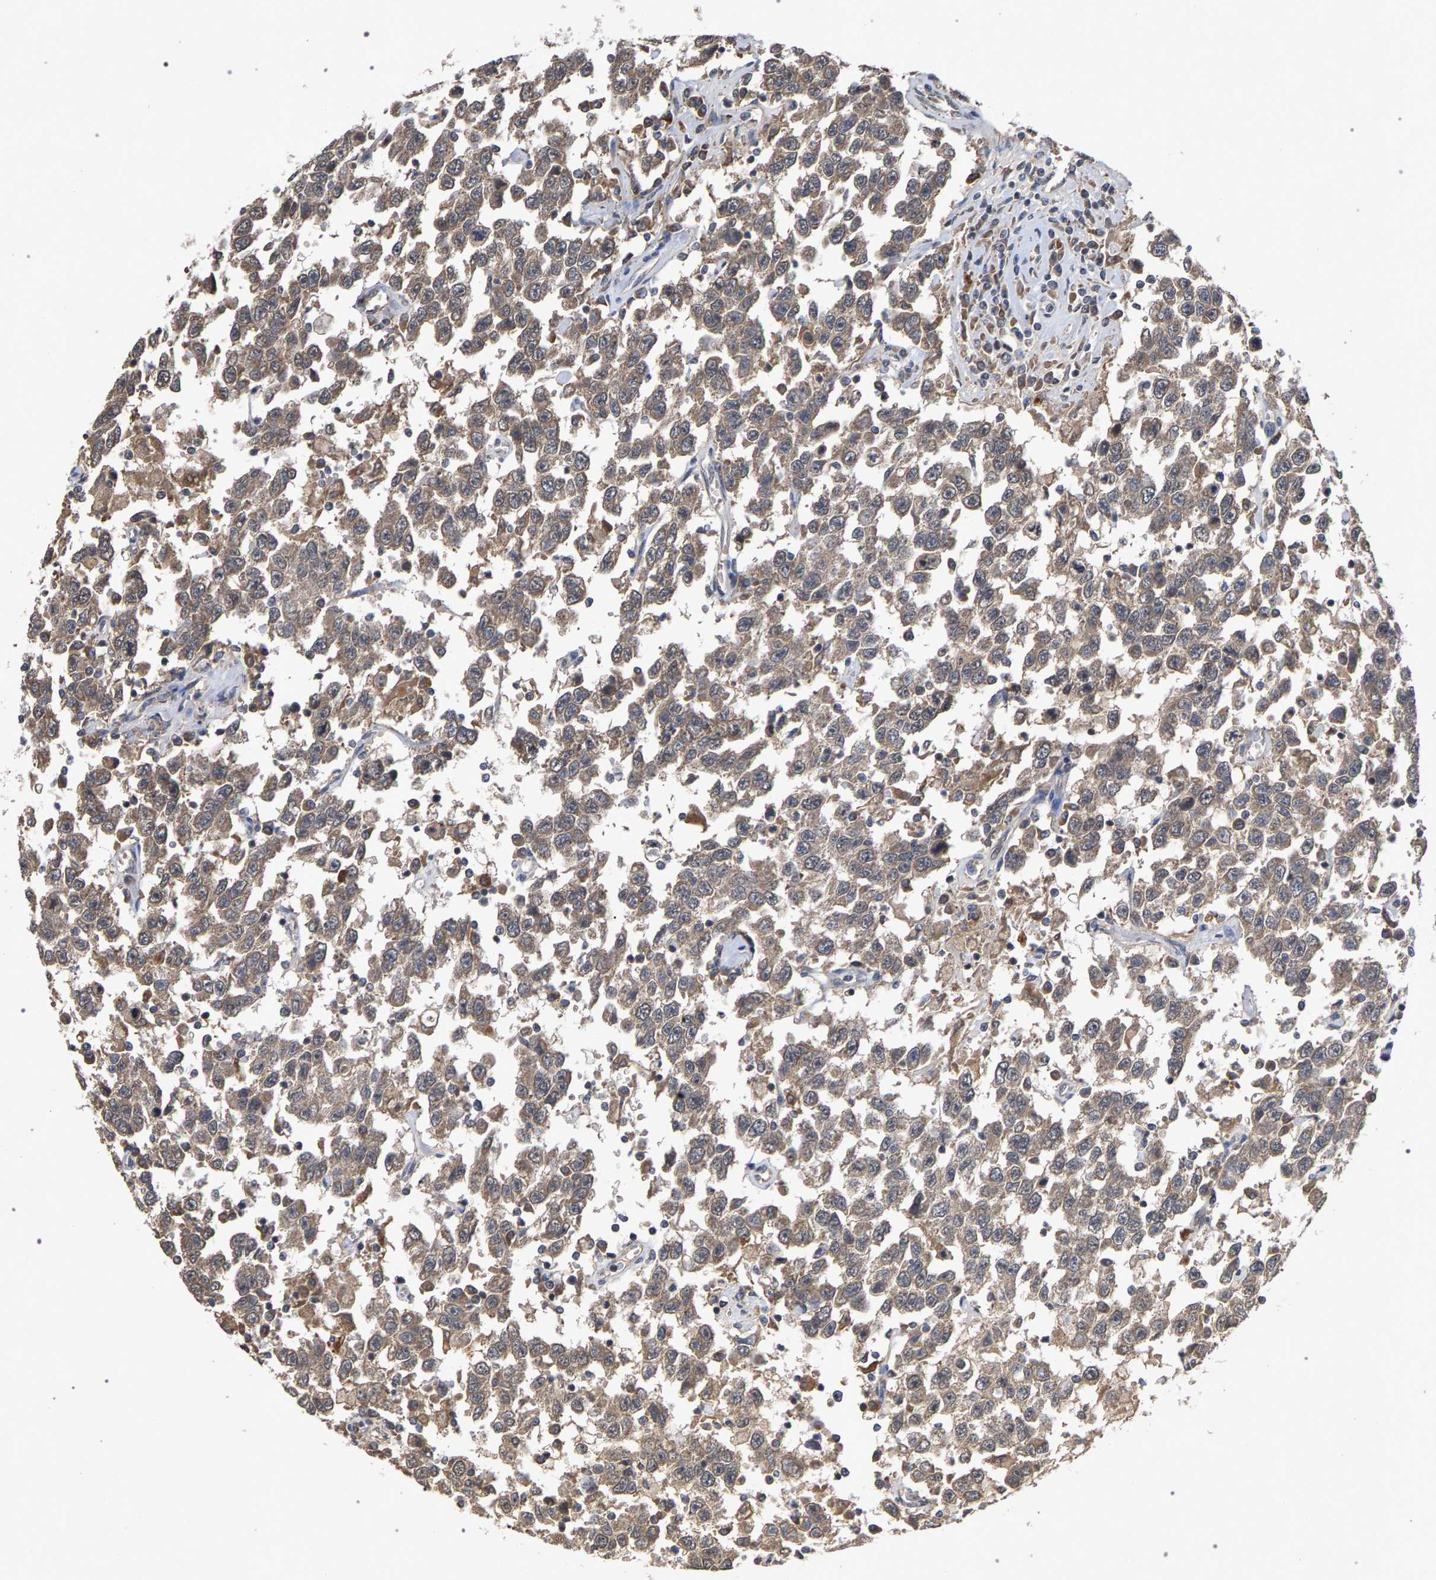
{"staining": {"intensity": "weak", "quantity": ">75%", "location": "cytoplasmic/membranous"}, "tissue": "testis cancer", "cell_type": "Tumor cells", "image_type": "cancer", "snomed": [{"axis": "morphology", "description": "Seminoma, NOS"}, {"axis": "topography", "description": "Testis"}], "caption": "Human testis cancer stained with a protein marker exhibits weak staining in tumor cells.", "gene": "SLC4A4", "patient": {"sex": "male", "age": 41}}